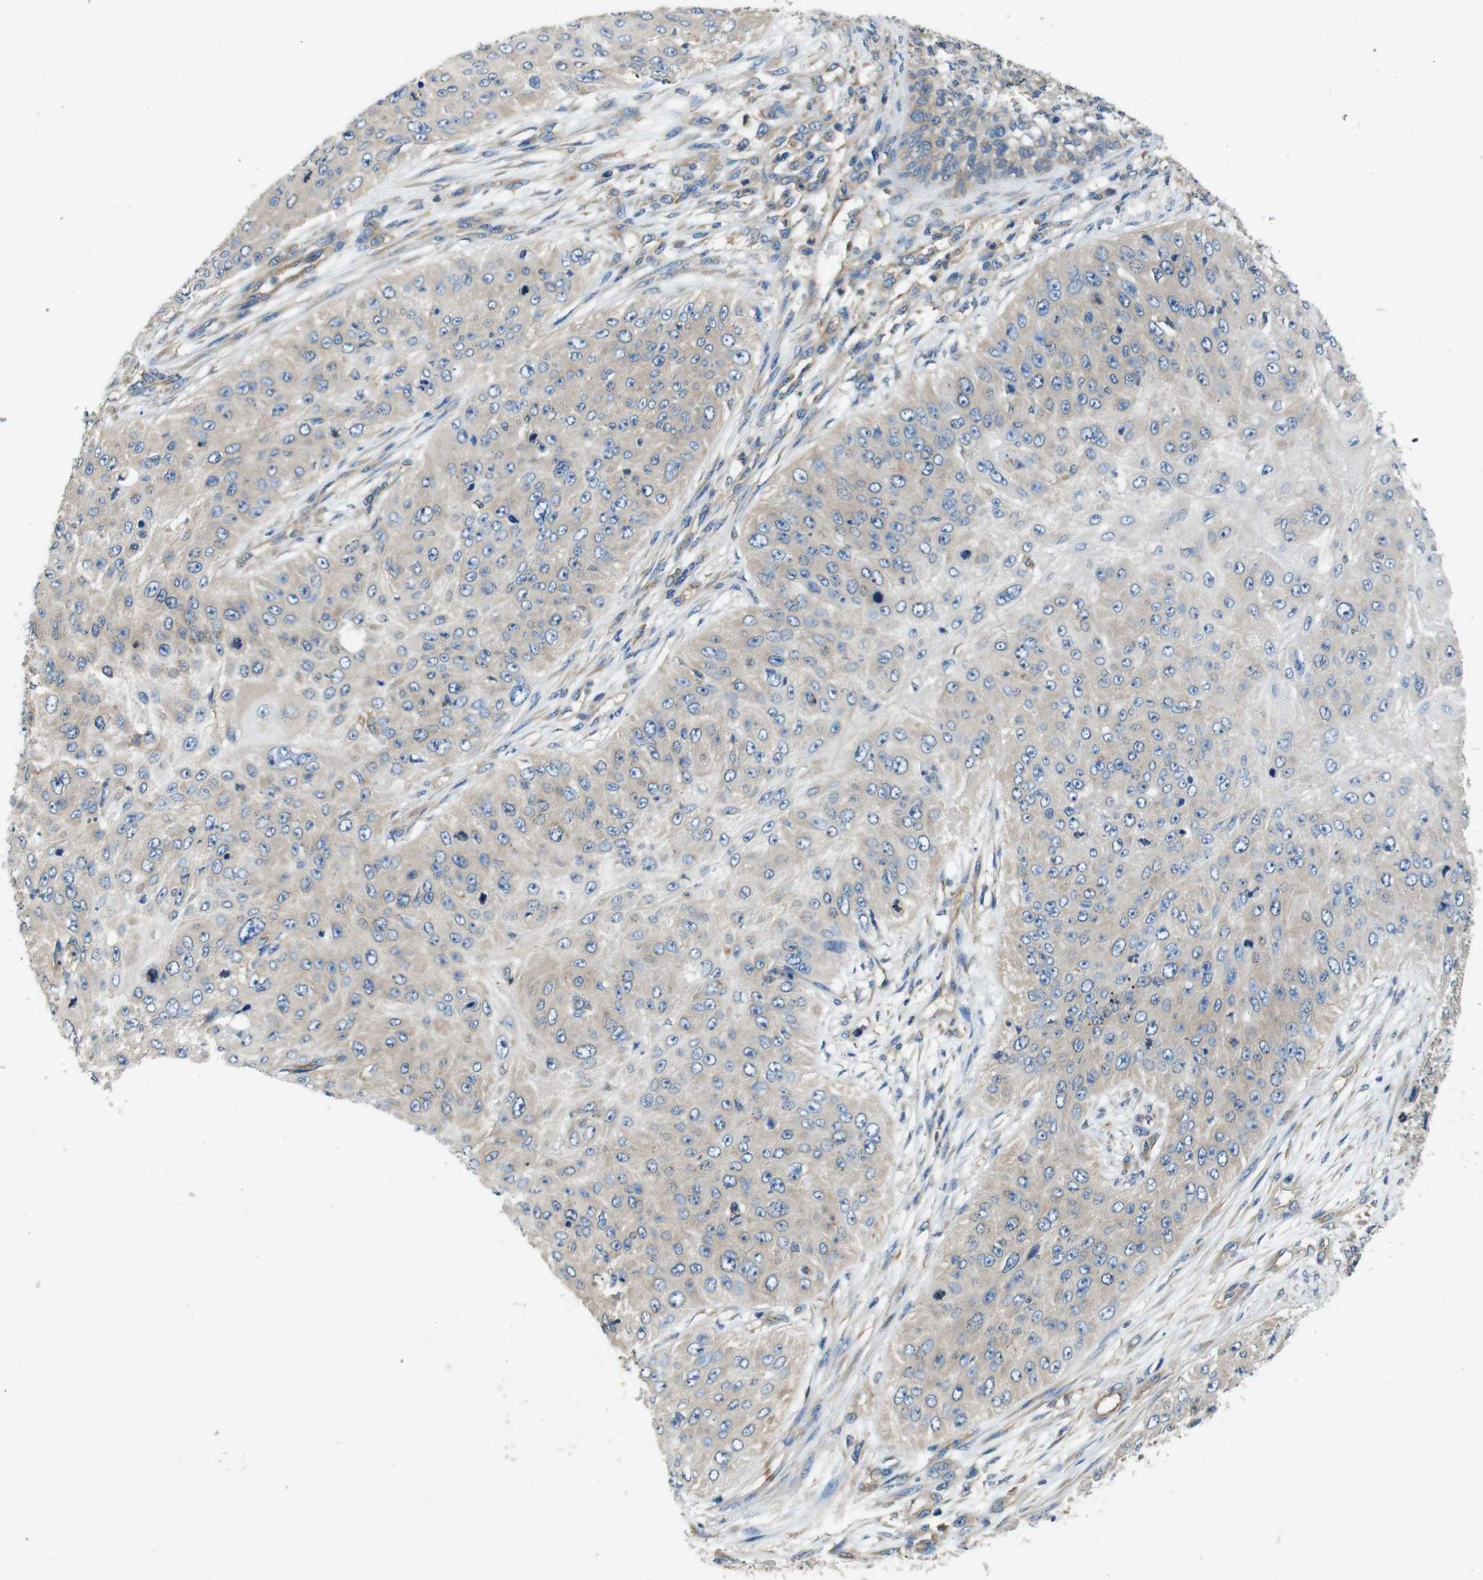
{"staining": {"intensity": "weak", "quantity": ">75%", "location": "cytoplasmic/membranous"}, "tissue": "skin cancer", "cell_type": "Tumor cells", "image_type": "cancer", "snomed": [{"axis": "morphology", "description": "Squamous cell carcinoma, NOS"}, {"axis": "topography", "description": "Skin"}], "caption": "Immunohistochemical staining of skin cancer exhibits weak cytoplasmic/membranous protein staining in about >75% of tumor cells.", "gene": "DCTN1", "patient": {"sex": "female", "age": 80}}